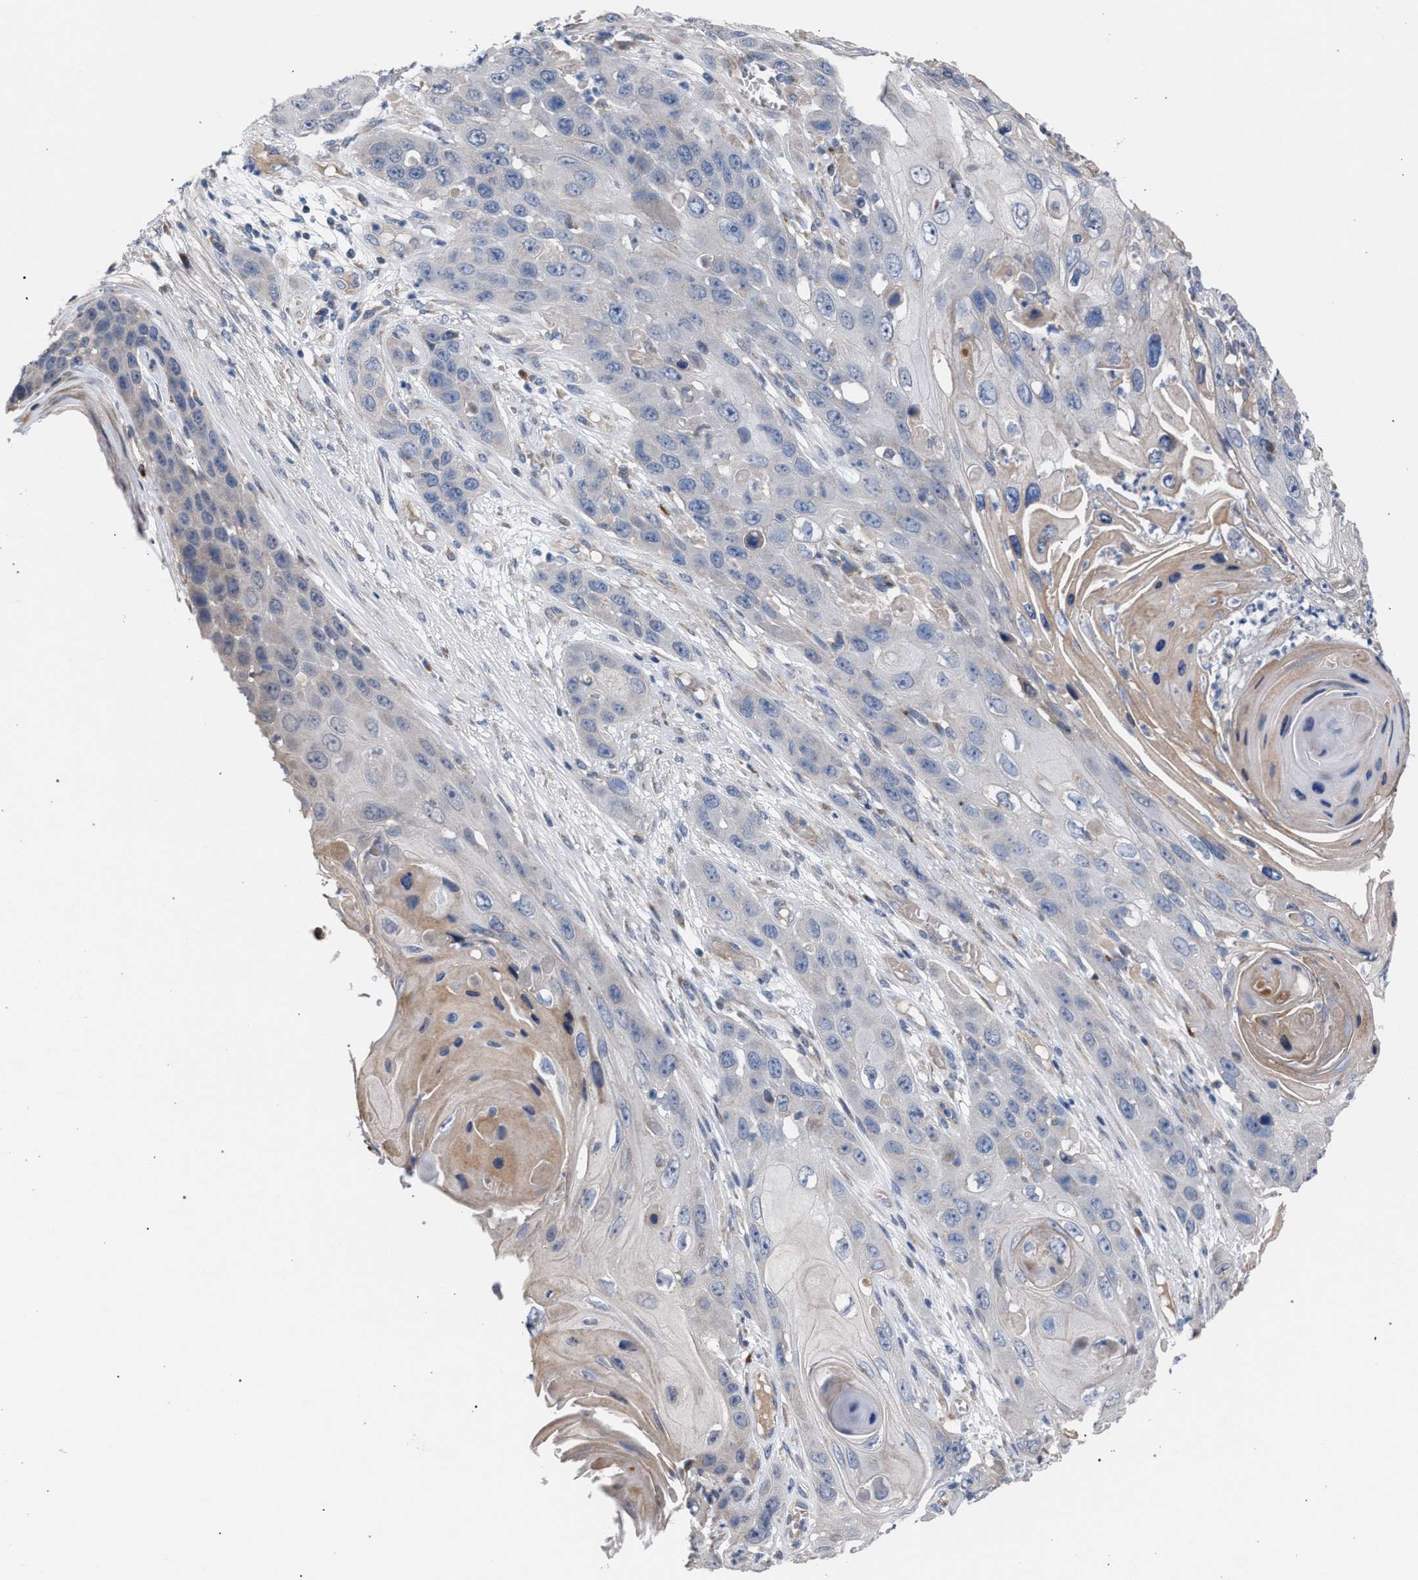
{"staining": {"intensity": "negative", "quantity": "none", "location": "none"}, "tissue": "skin cancer", "cell_type": "Tumor cells", "image_type": "cancer", "snomed": [{"axis": "morphology", "description": "Squamous cell carcinoma, NOS"}, {"axis": "topography", "description": "Skin"}], "caption": "An immunohistochemistry (IHC) image of skin cancer is shown. There is no staining in tumor cells of skin cancer.", "gene": "RNF135", "patient": {"sex": "male", "age": 55}}